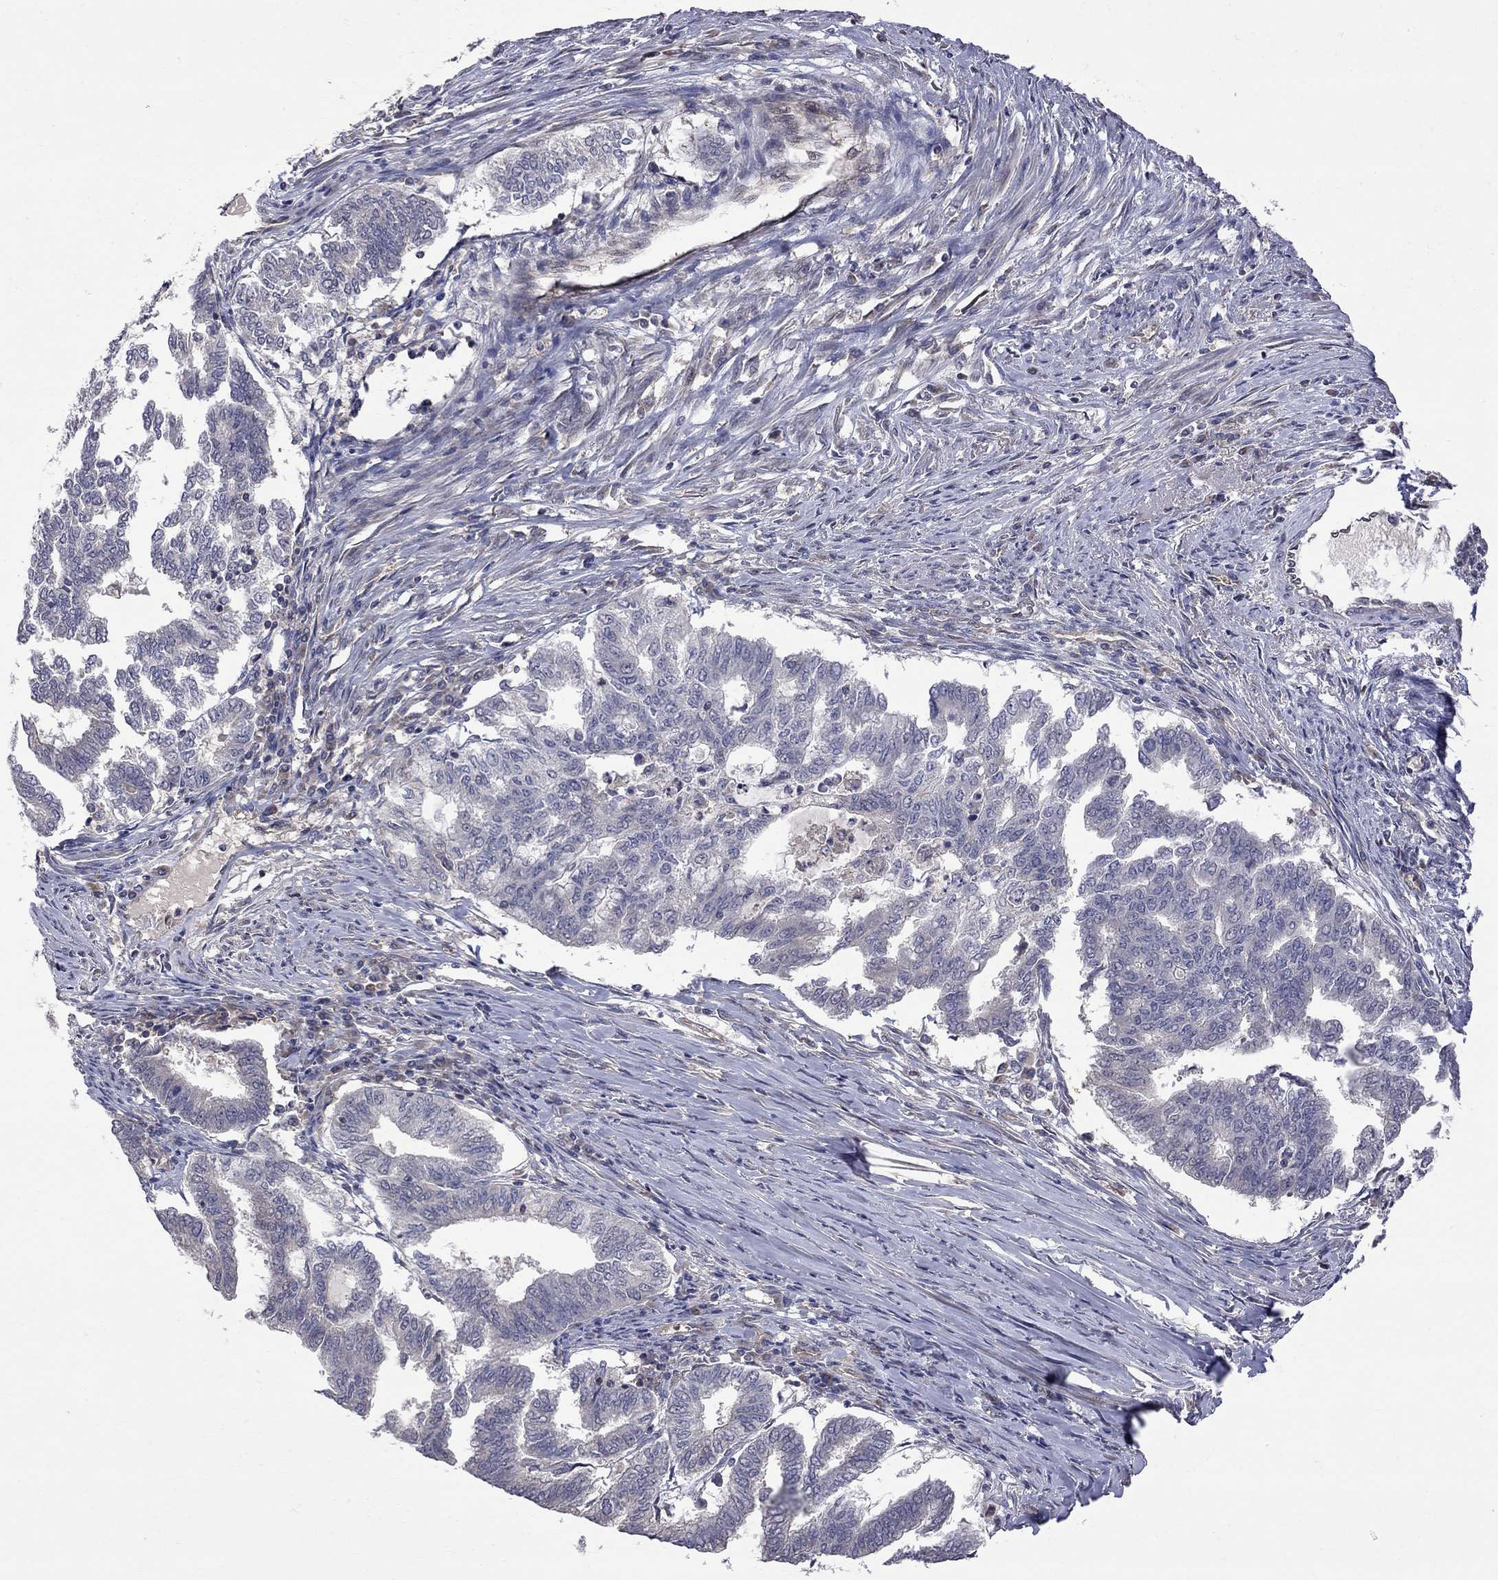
{"staining": {"intensity": "negative", "quantity": "none", "location": "none"}, "tissue": "endometrial cancer", "cell_type": "Tumor cells", "image_type": "cancer", "snomed": [{"axis": "morphology", "description": "Adenocarcinoma, NOS"}, {"axis": "topography", "description": "Endometrium"}], "caption": "The micrograph shows no staining of tumor cells in endometrial cancer. (DAB (3,3'-diaminobenzidine) IHC, high magnification).", "gene": "ABI3", "patient": {"sex": "female", "age": 79}}